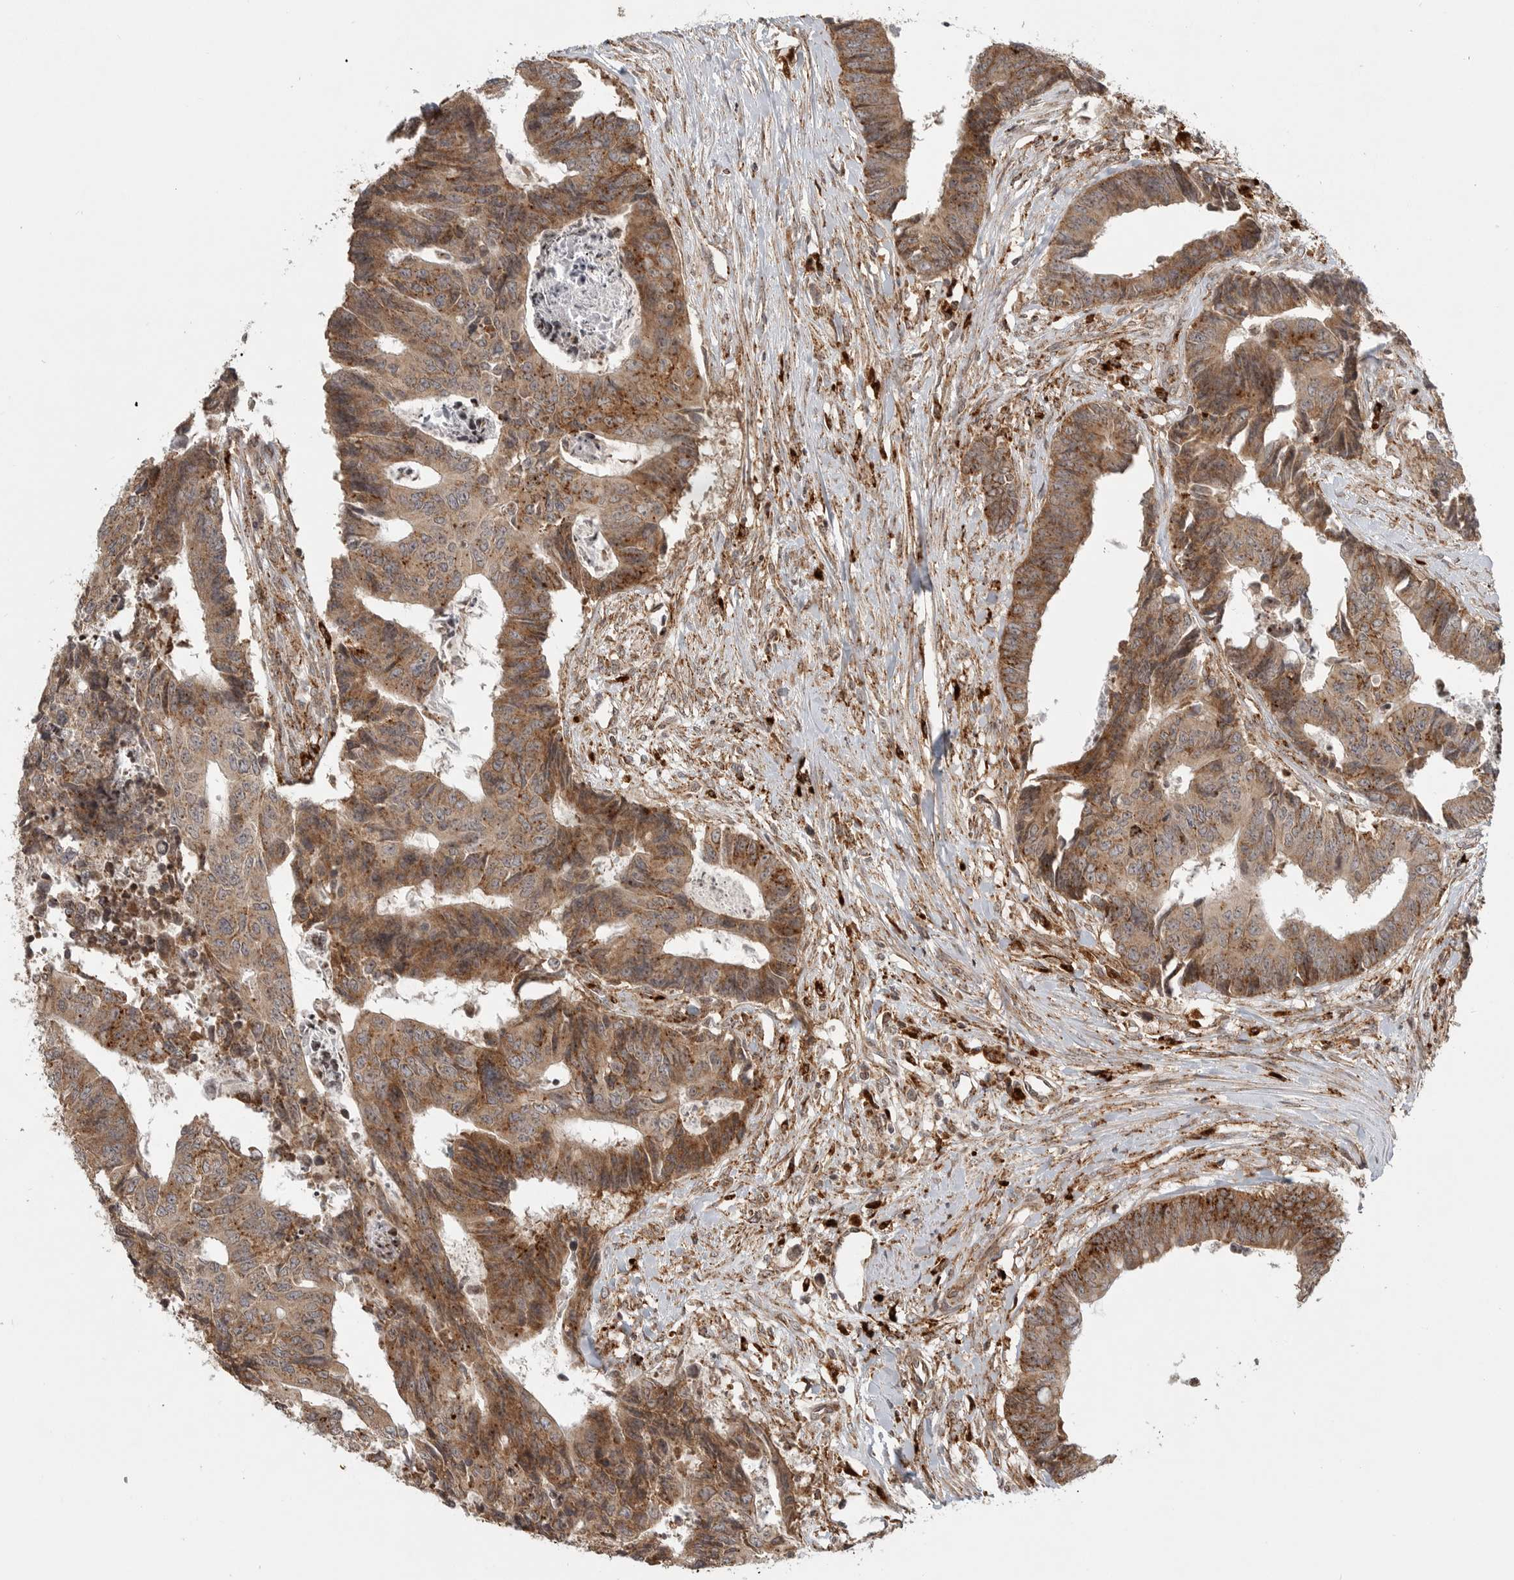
{"staining": {"intensity": "moderate", "quantity": ">75%", "location": "cytoplasmic/membranous"}, "tissue": "colorectal cancer", "cell_type": "Tumor cells", "image_type": "cancer", "snomed": [{"axis": "morphology", "description": "Adenocarcinoma, NOS"}, {"axis": "topography", "description": "Rectum"}], "caption": "A high-resolution photomicrograph shows immunohistochemistry (IHC) staining of colorectal cancer, which shows moderate cytoplasmic/membranous positivity in approximately >75% of tumor cells. (Stains: DAB in brown, nuclei in blue, Microscopy: brightfield microscopy at high magnification).", "gene": "IDUA", "patient": {"sex": "male", "age": 84}}